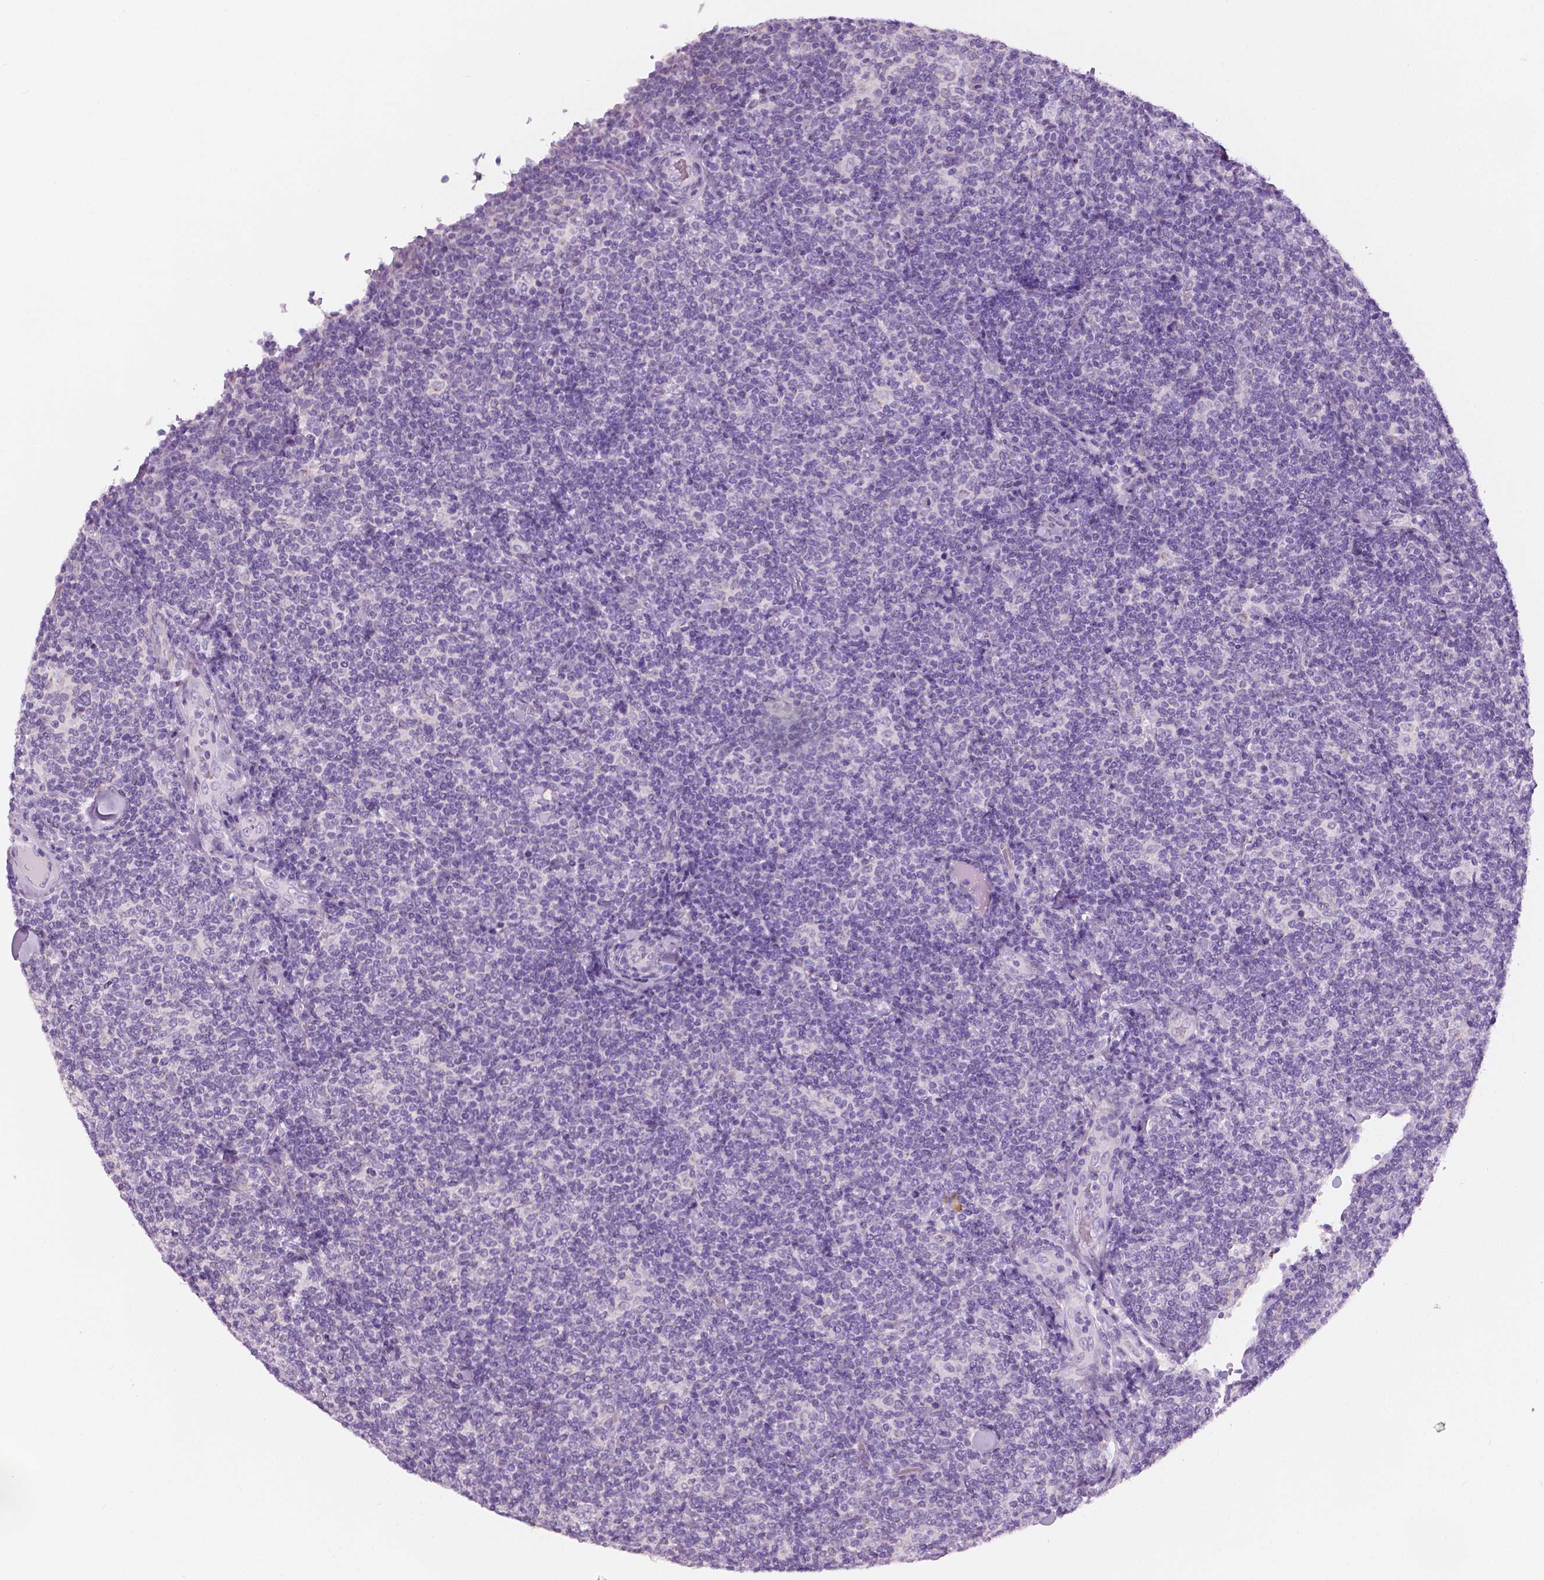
{"staining": {"intensity": "negative", "quantity": "none", "location": "none"}, "tissue": "lymphoma", "cell_type": "Tumor cells", "image_type": "cancer", "snomed": [{"axis": "morphology", "description": "Malignant lymphoma, non-Hodgkin's type, Low grade"}, {"axis": "topography", "description": "Lymph node"}], "caption": "High power microscopy micrograph of an immunohistochemistry photomicrograph of lymphoma, revealing no significant staining in tumor cells.", "gene": "SLC24A1", "patient": {"sex": "female", "age": 56}}